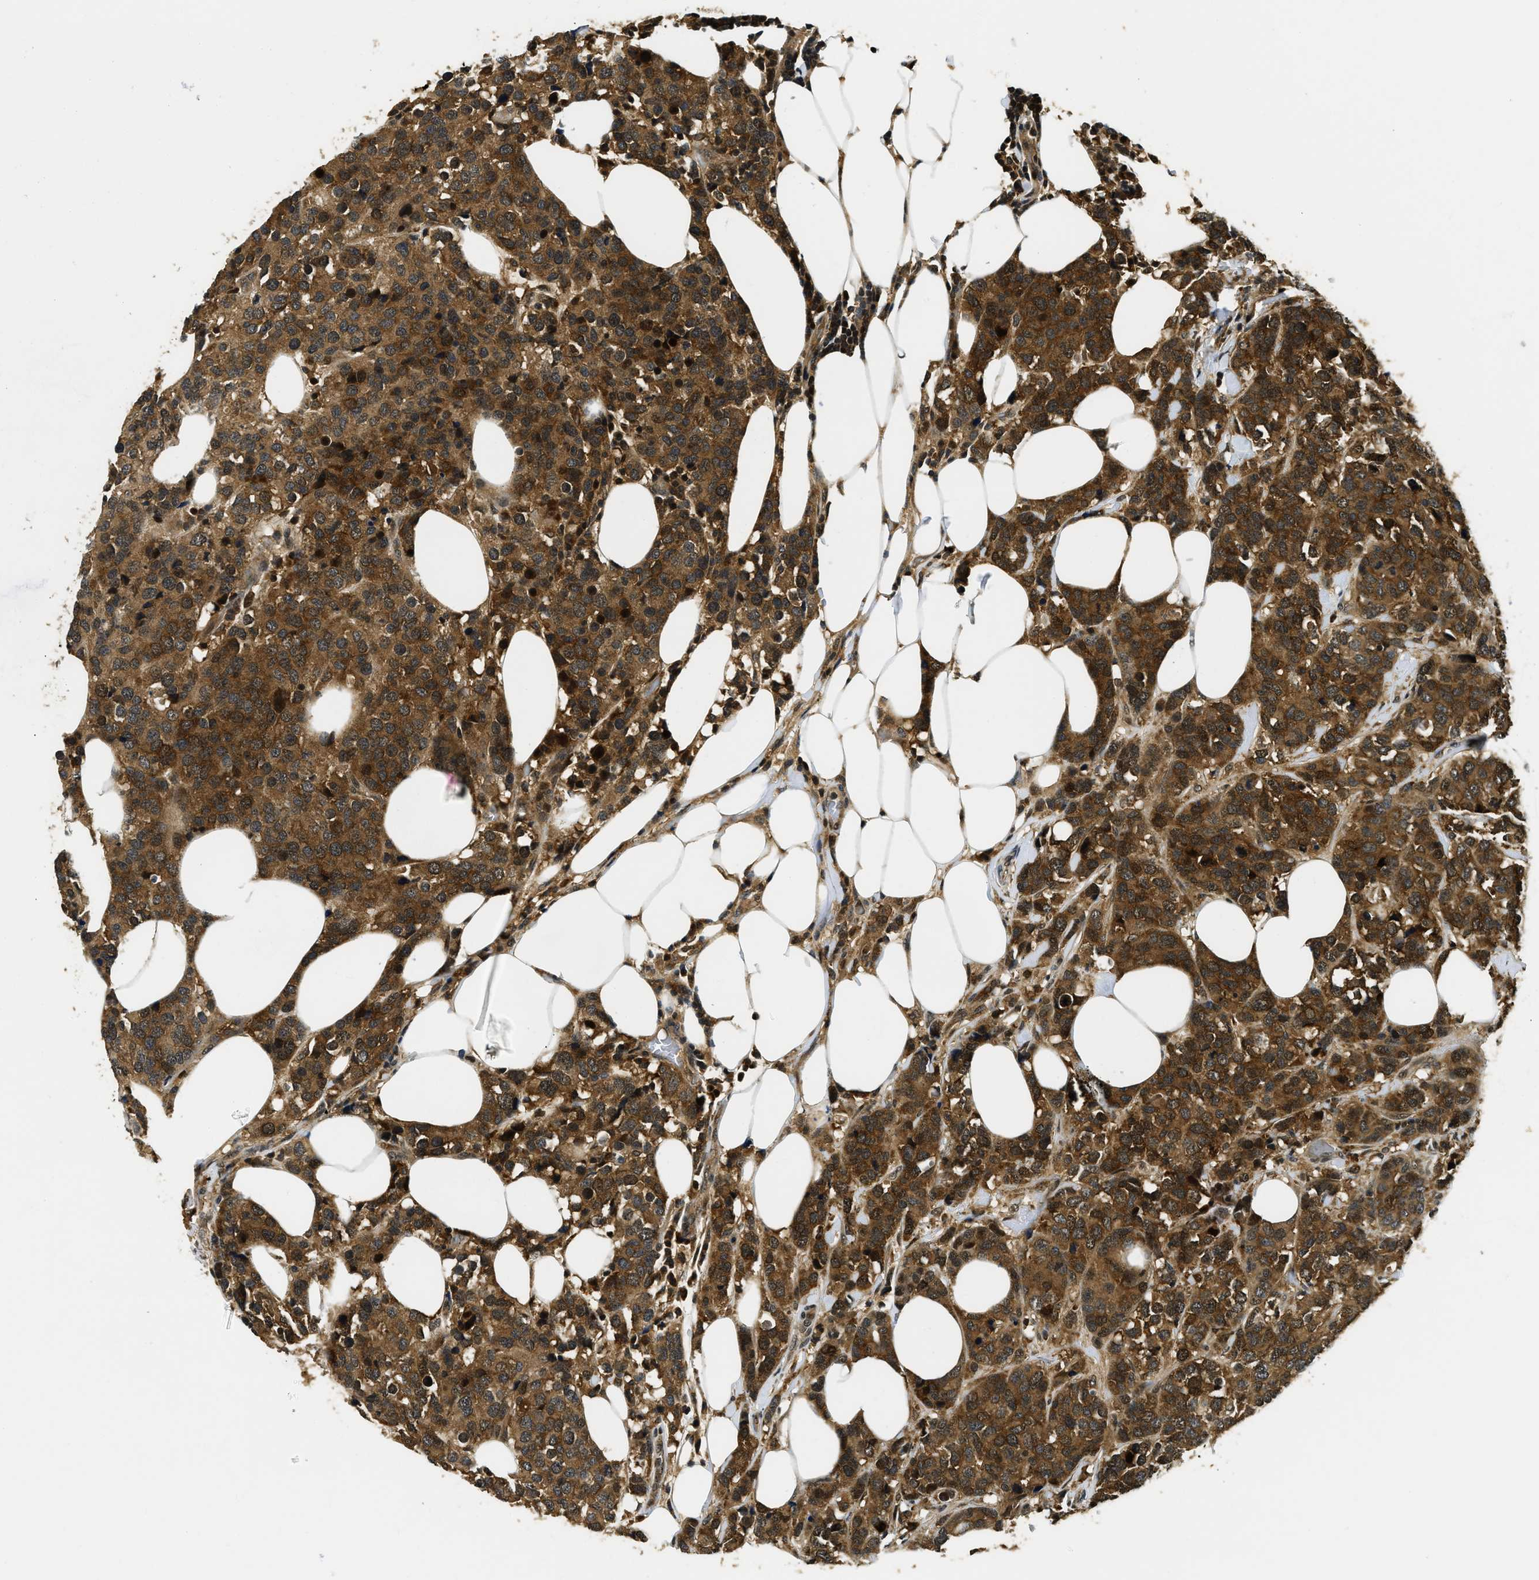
{"staining": {"intensity": "strong", "quantity": ">75%", "location": "cytoplasmic/membranous"}, "tissue": "breast cancer", "cell_type": "Tumor cells", "image_type": "cancer", "snomed": [{"axis": "morphology", "description": "Lobular carcinoma"}, {"axis": "topography", "description": "Breast"}], "caption": "Breast cancer stained with a brown dye shows strong cytoplasmic/membranous positive expression in approximately >75% of tumor cells.", "gene": "ADSL", "patient": {"sex": "female", "age": 59}}